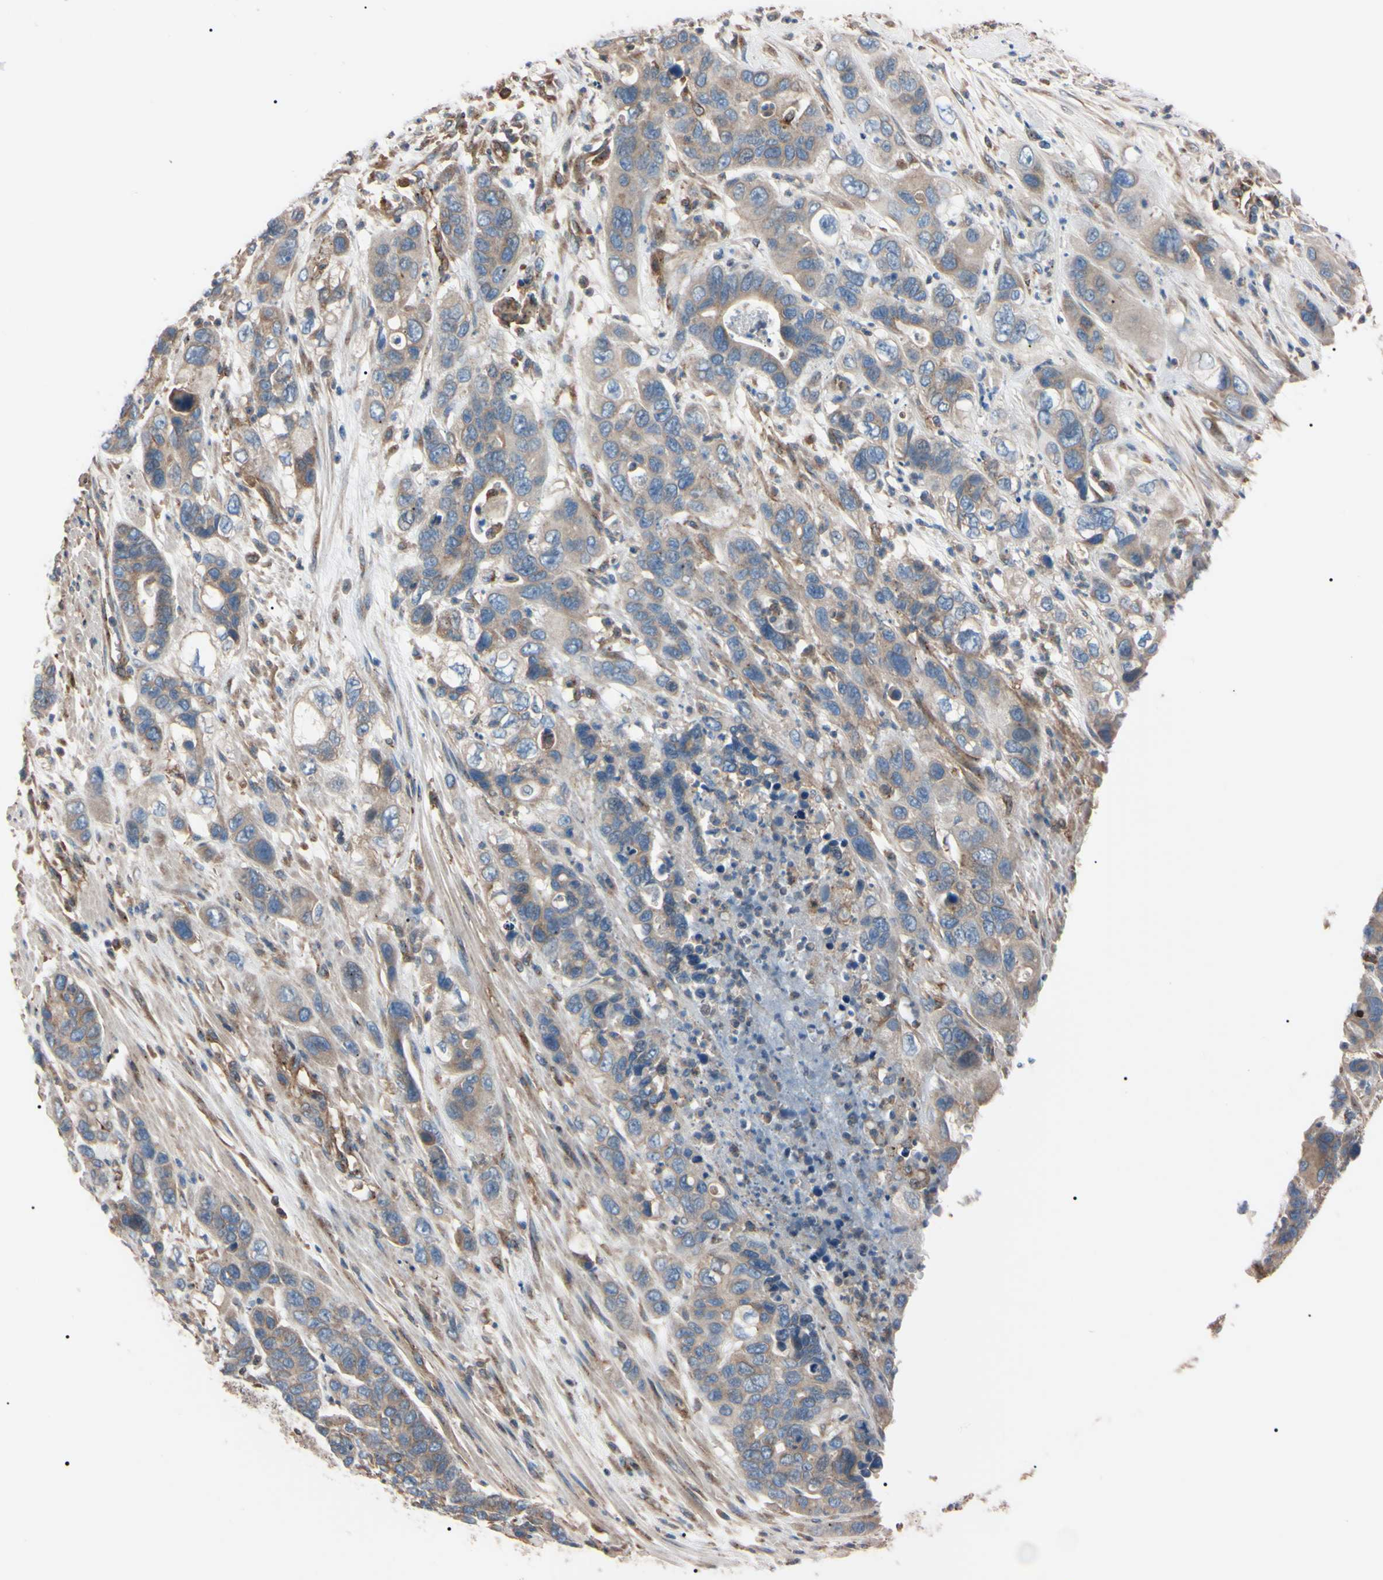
{"staining": {"intensity": "weak", "quantity": ">75%", "location": "cytoplasmic/membranous"}, "tissue": "pancreatic cancer", "cell_type": "Tumor cells", "image_type": "cancer", "snomed": [{"axis": "morphology", "description": "Adenocarcinoma, NOS"}, {"axis": "topography", "description": "Pancreas"}], "caption": "Pancreatic cancer stained for a protein displays weak cytoplasmic/membranous positivity in tumor cells.", "gene": "PRKACA", "patient": {"sex": "female", "age": 71}}